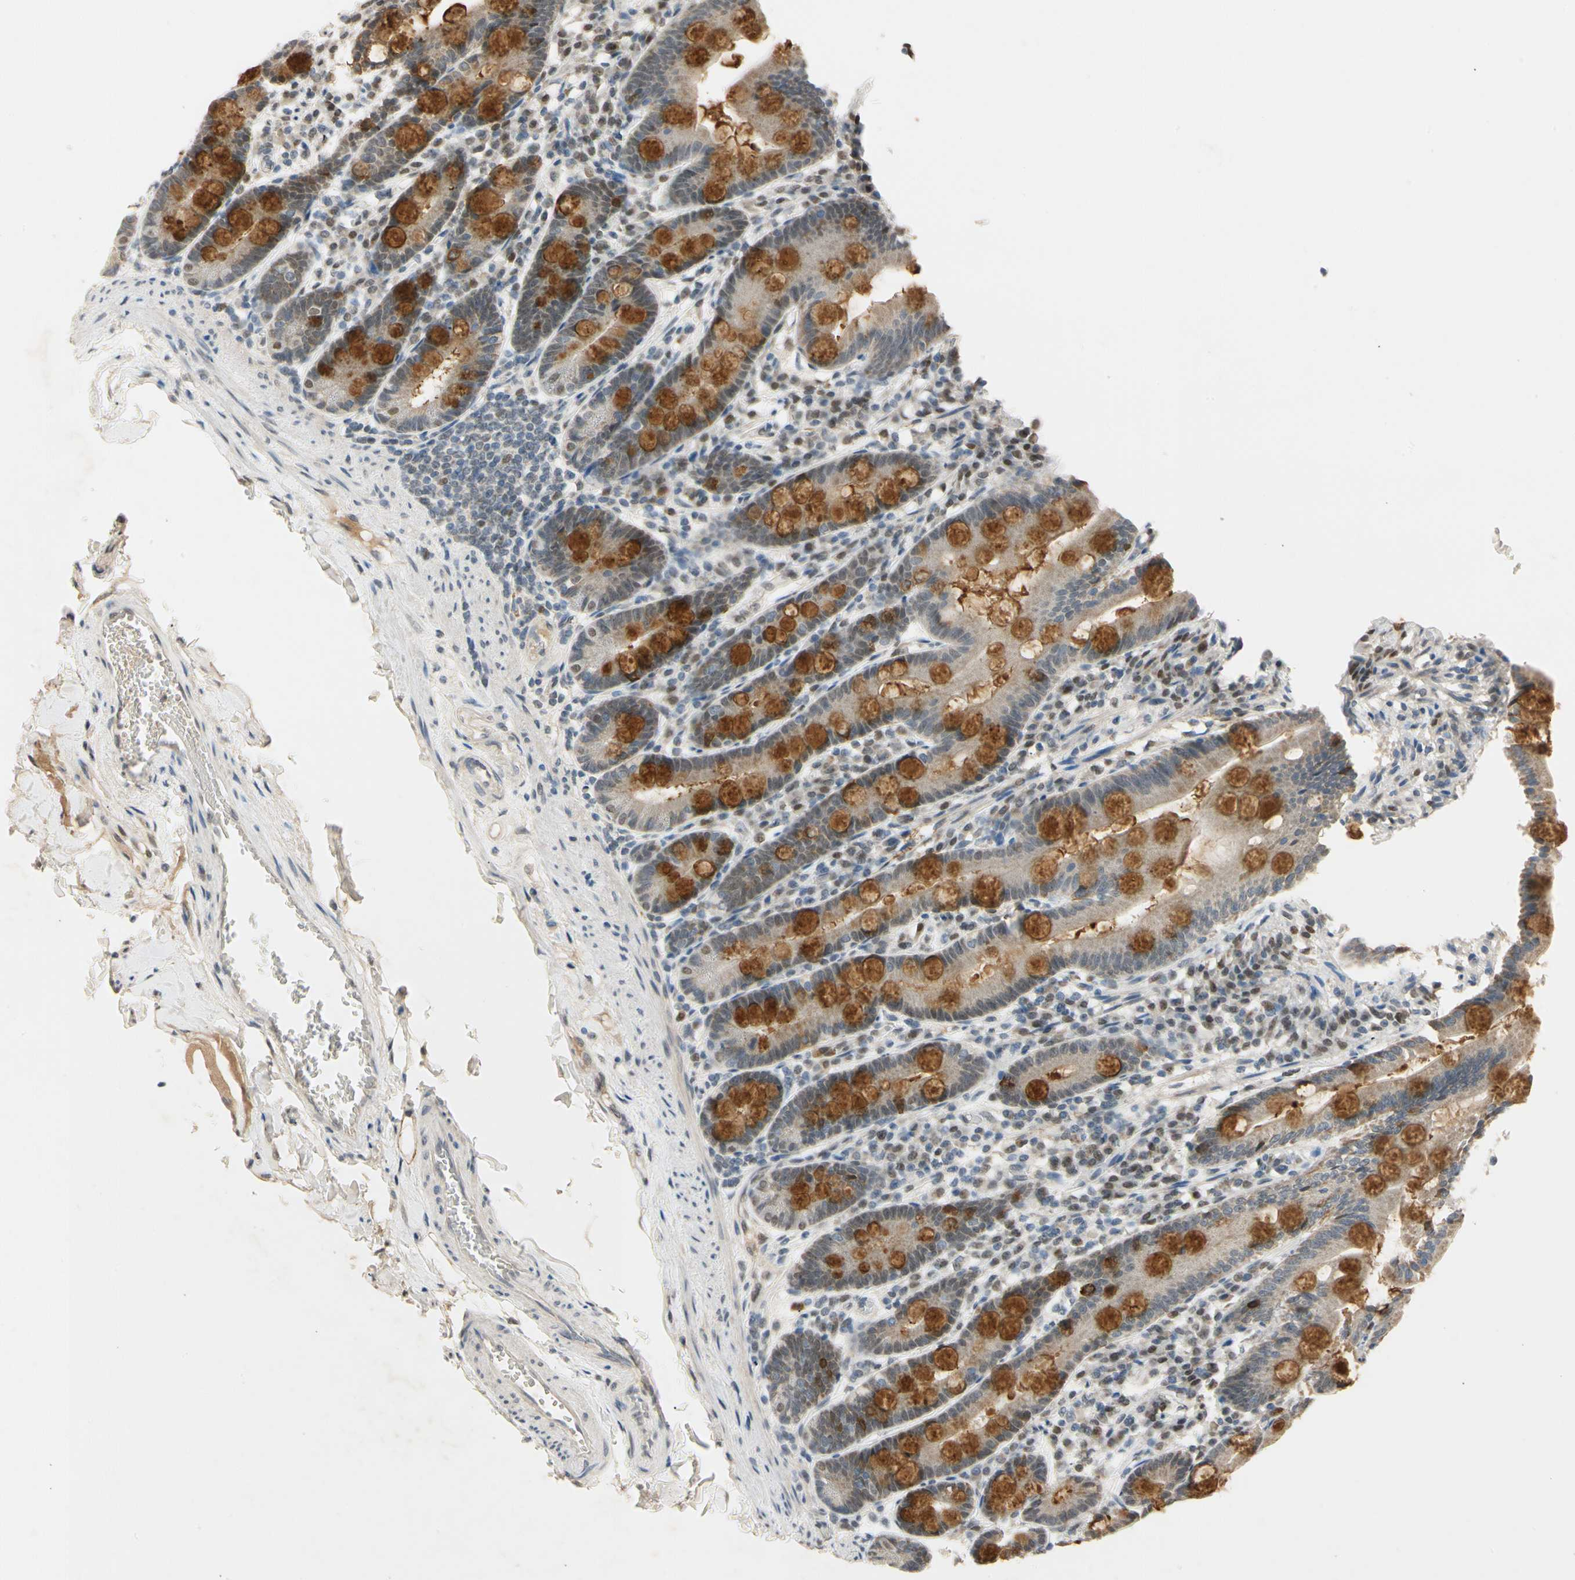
{"staining": {"intensity": "moderate", "quantity": "25%-75%", "location": "cytoplasmic/membranous"}, "tissue": "duodenum", "cell_type": "Glandular cells", "image_type": "normal", "snomed": [{"axis": "morphology", "description": "Normal tissue, NOS"}, {"axis": "topography", "description": "Duodenum"}], "caption": "Immunohistochemistry (DAB (3,3'-diaminobenzidine)) staining of normal duodenum exhibits moderate cytoplasmic/membranous protein staining in approximately 25%-75% of glandular cells. (IHC, brightfield microscopy, high magnification).", "gene": "RIOX2", "patient": {"sex": "male", "age": 50}}